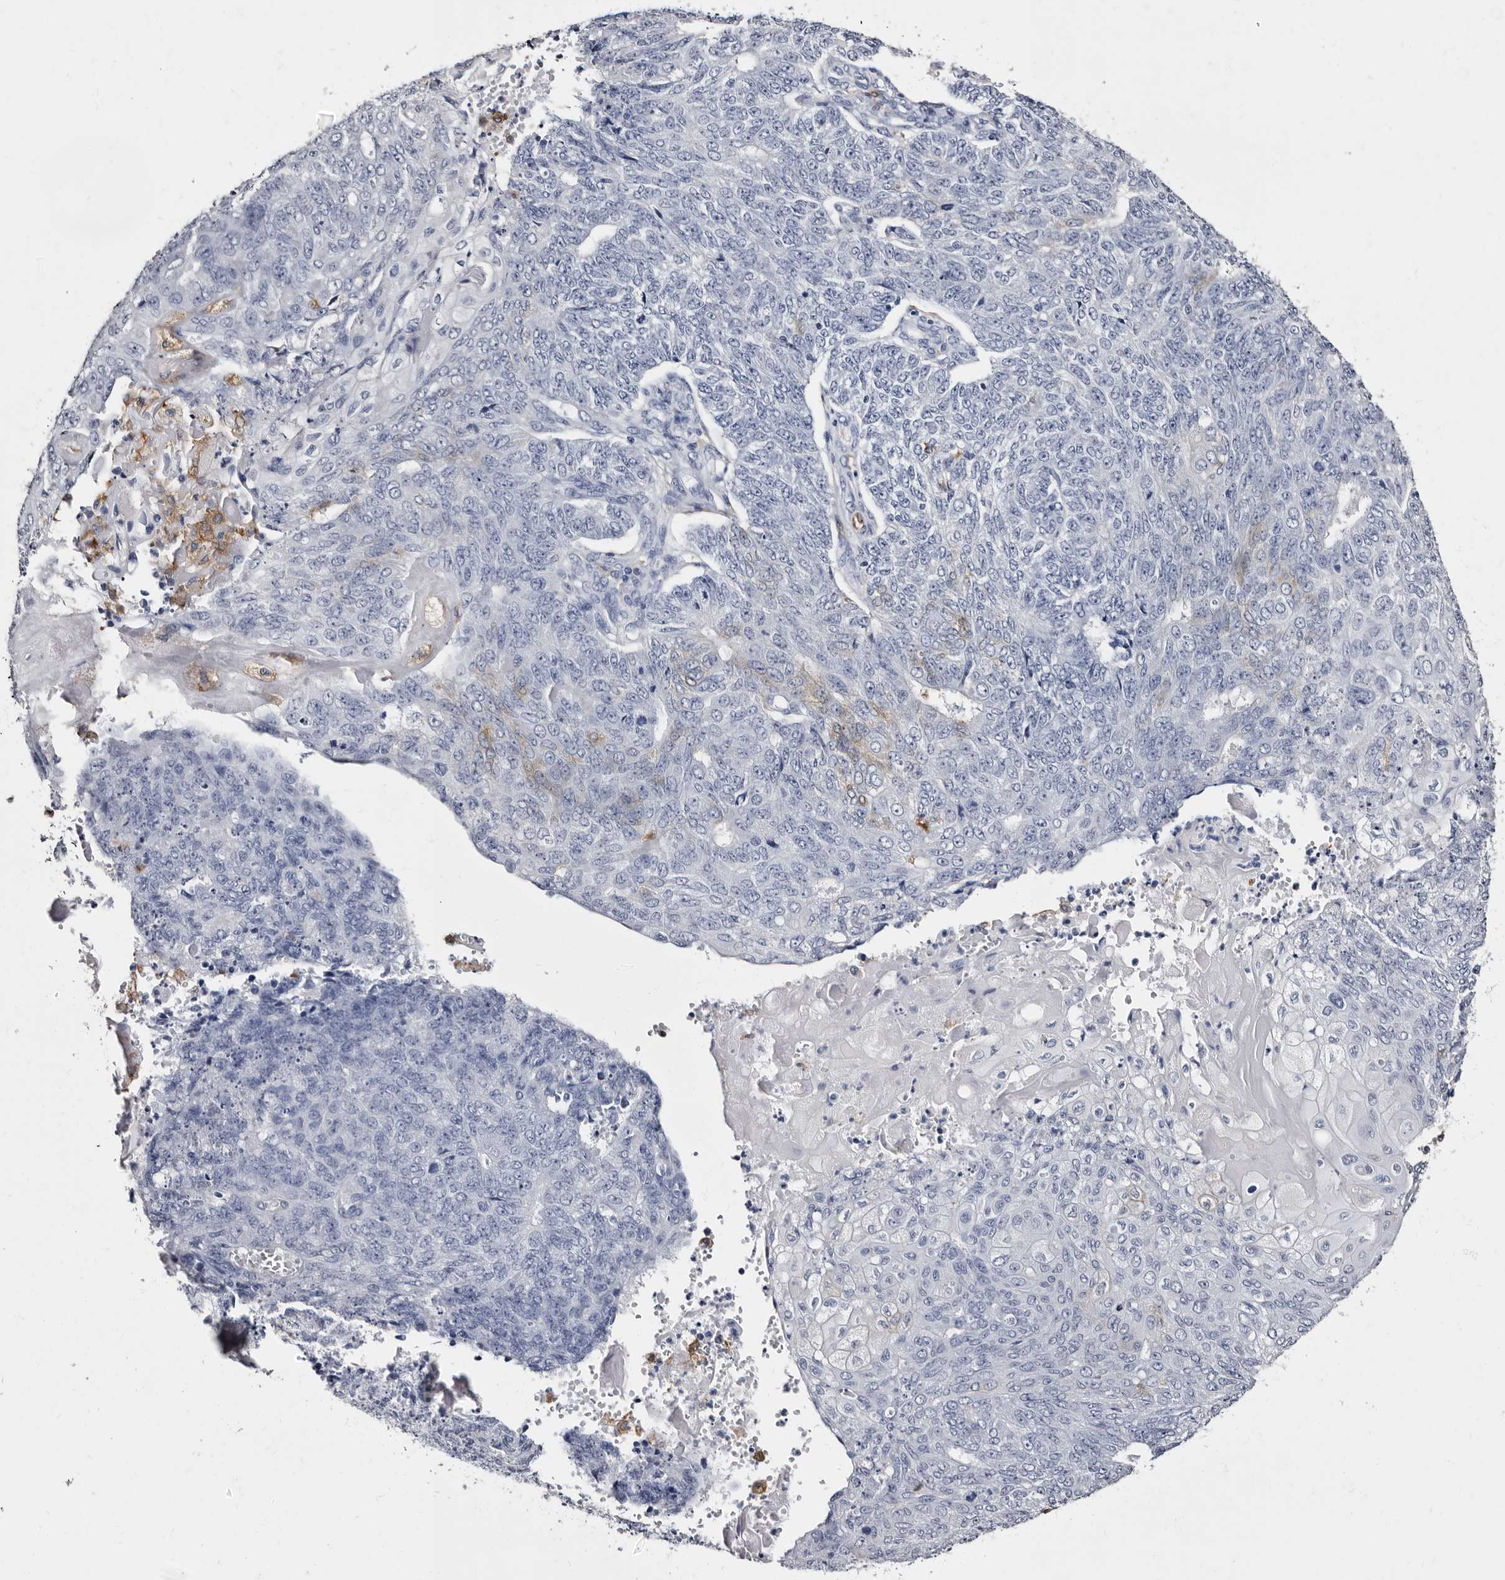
{"staining": {"intensity": "negative", "quantity": "none", "location": "none"}, "tissue": "endometrial cancer", "cell_type": "Tumor cells", "image_type": "cancer", "snomed": [{"axis": "morphology", "description": "Adenocarcinoma, NOS"}, {"axis": "topography", "description": "Endometrium"}], "caption": "The immunohistochemistry (IHC) micrograph has no significant expression in tumor cells of adenocarcinoma (endometrial) tissue. The staining is performed using DAB (3,3'-diaminobenzidine) brown chromogen with nuclei counter-stained in using hematoxylin.", "gene": "EPB41L3", "patient": {"sex": "female", "age": 32}}